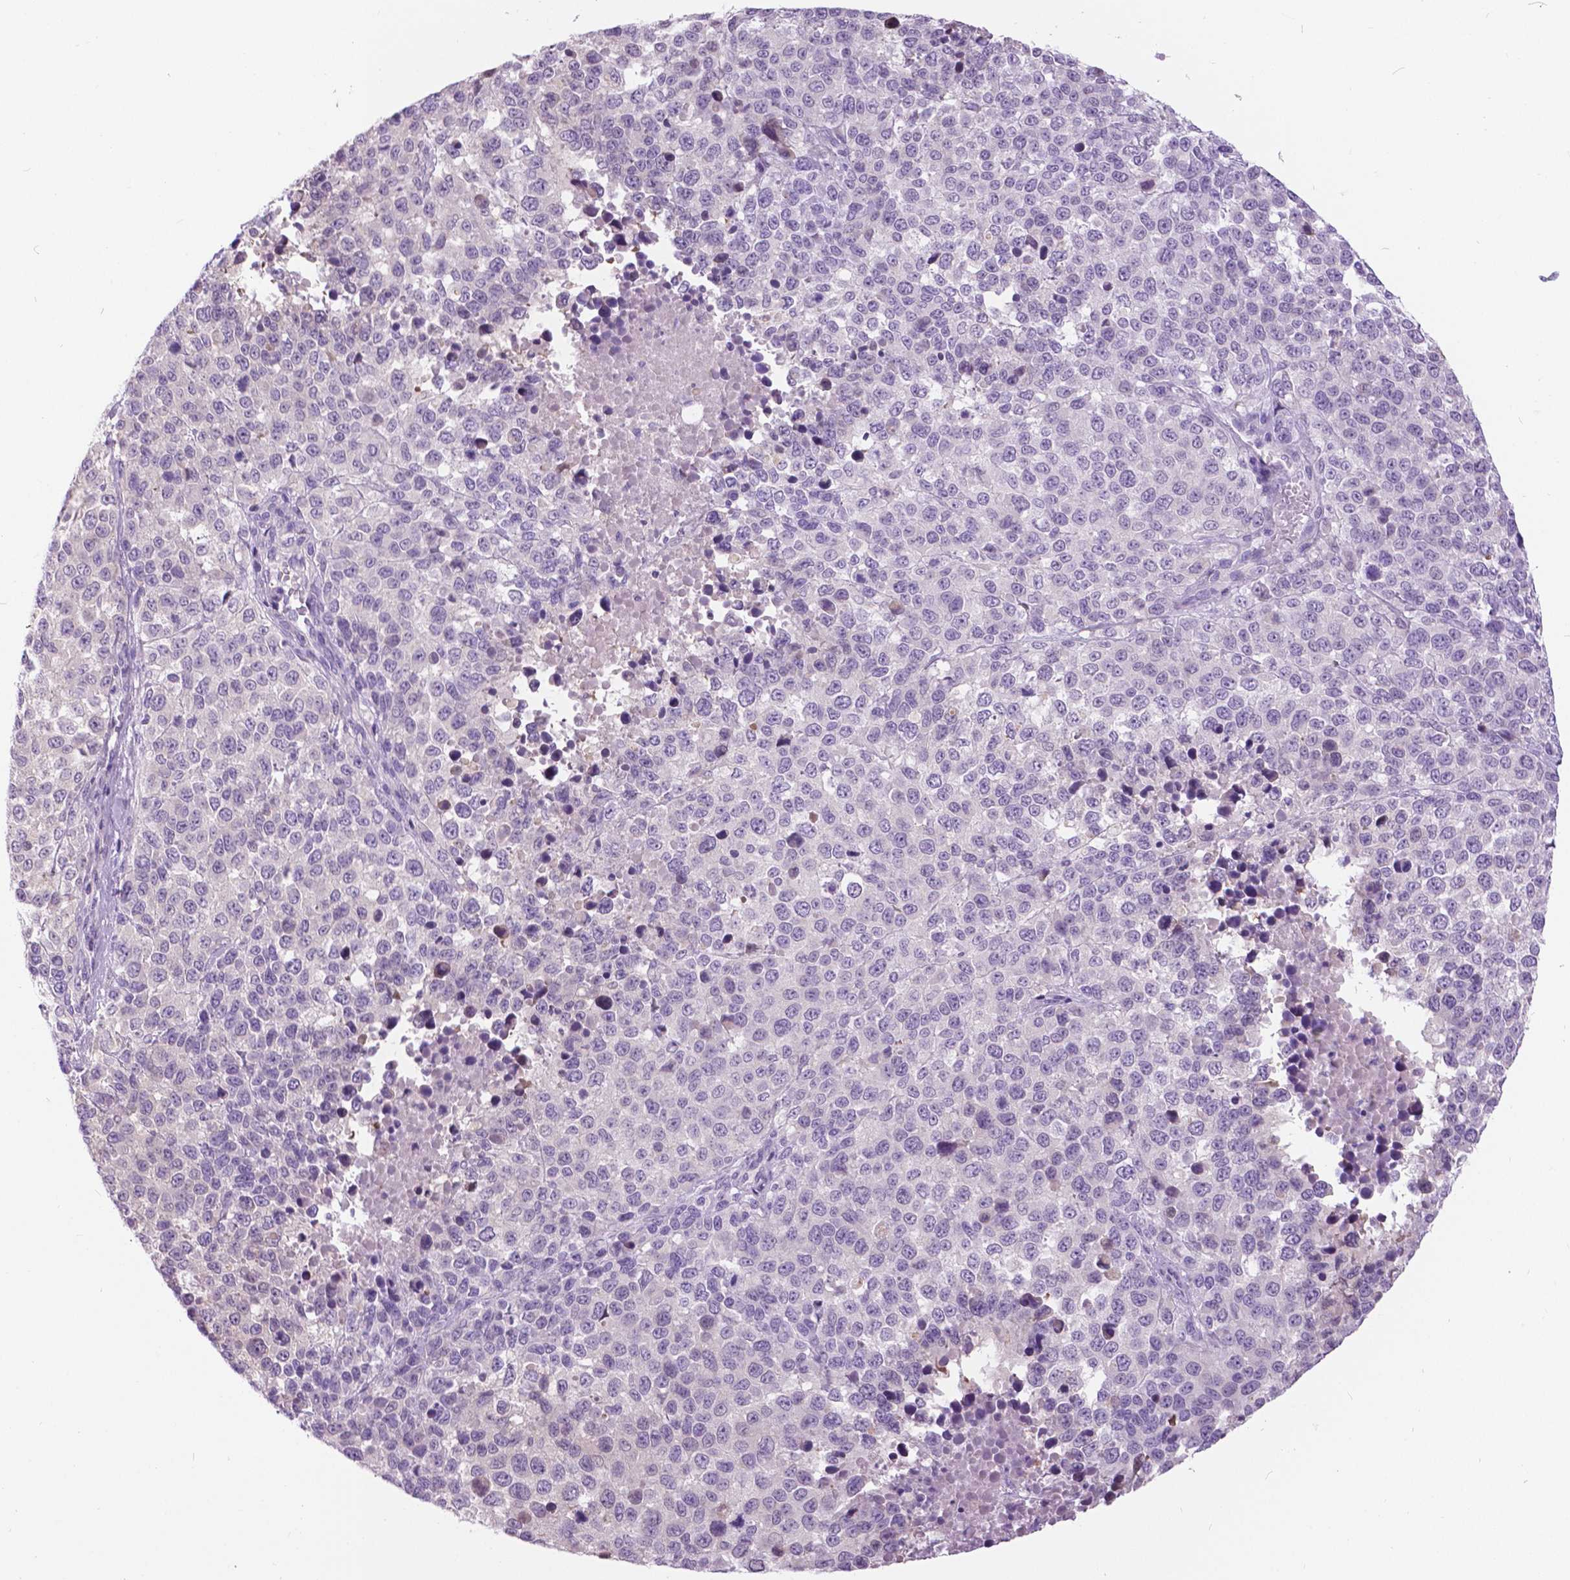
{"staining": {"intensity": "negative", "quantity": "none", "location": "none"}, "tissue": "melanoma", "cell_type": "Tumor cells", "image_type": "cancer", "snomed": [{"axis": "morphology", "description": "Malignant melanoma, Metastatic site"}, {"axis": "topography", "description": "Skin"}], "caption": "The photomicrograph demonstrates no significant staining in tumor cells of melanoma.", "gene": "TP53TG5", "patient": {"sex": "male", "age": 84}}